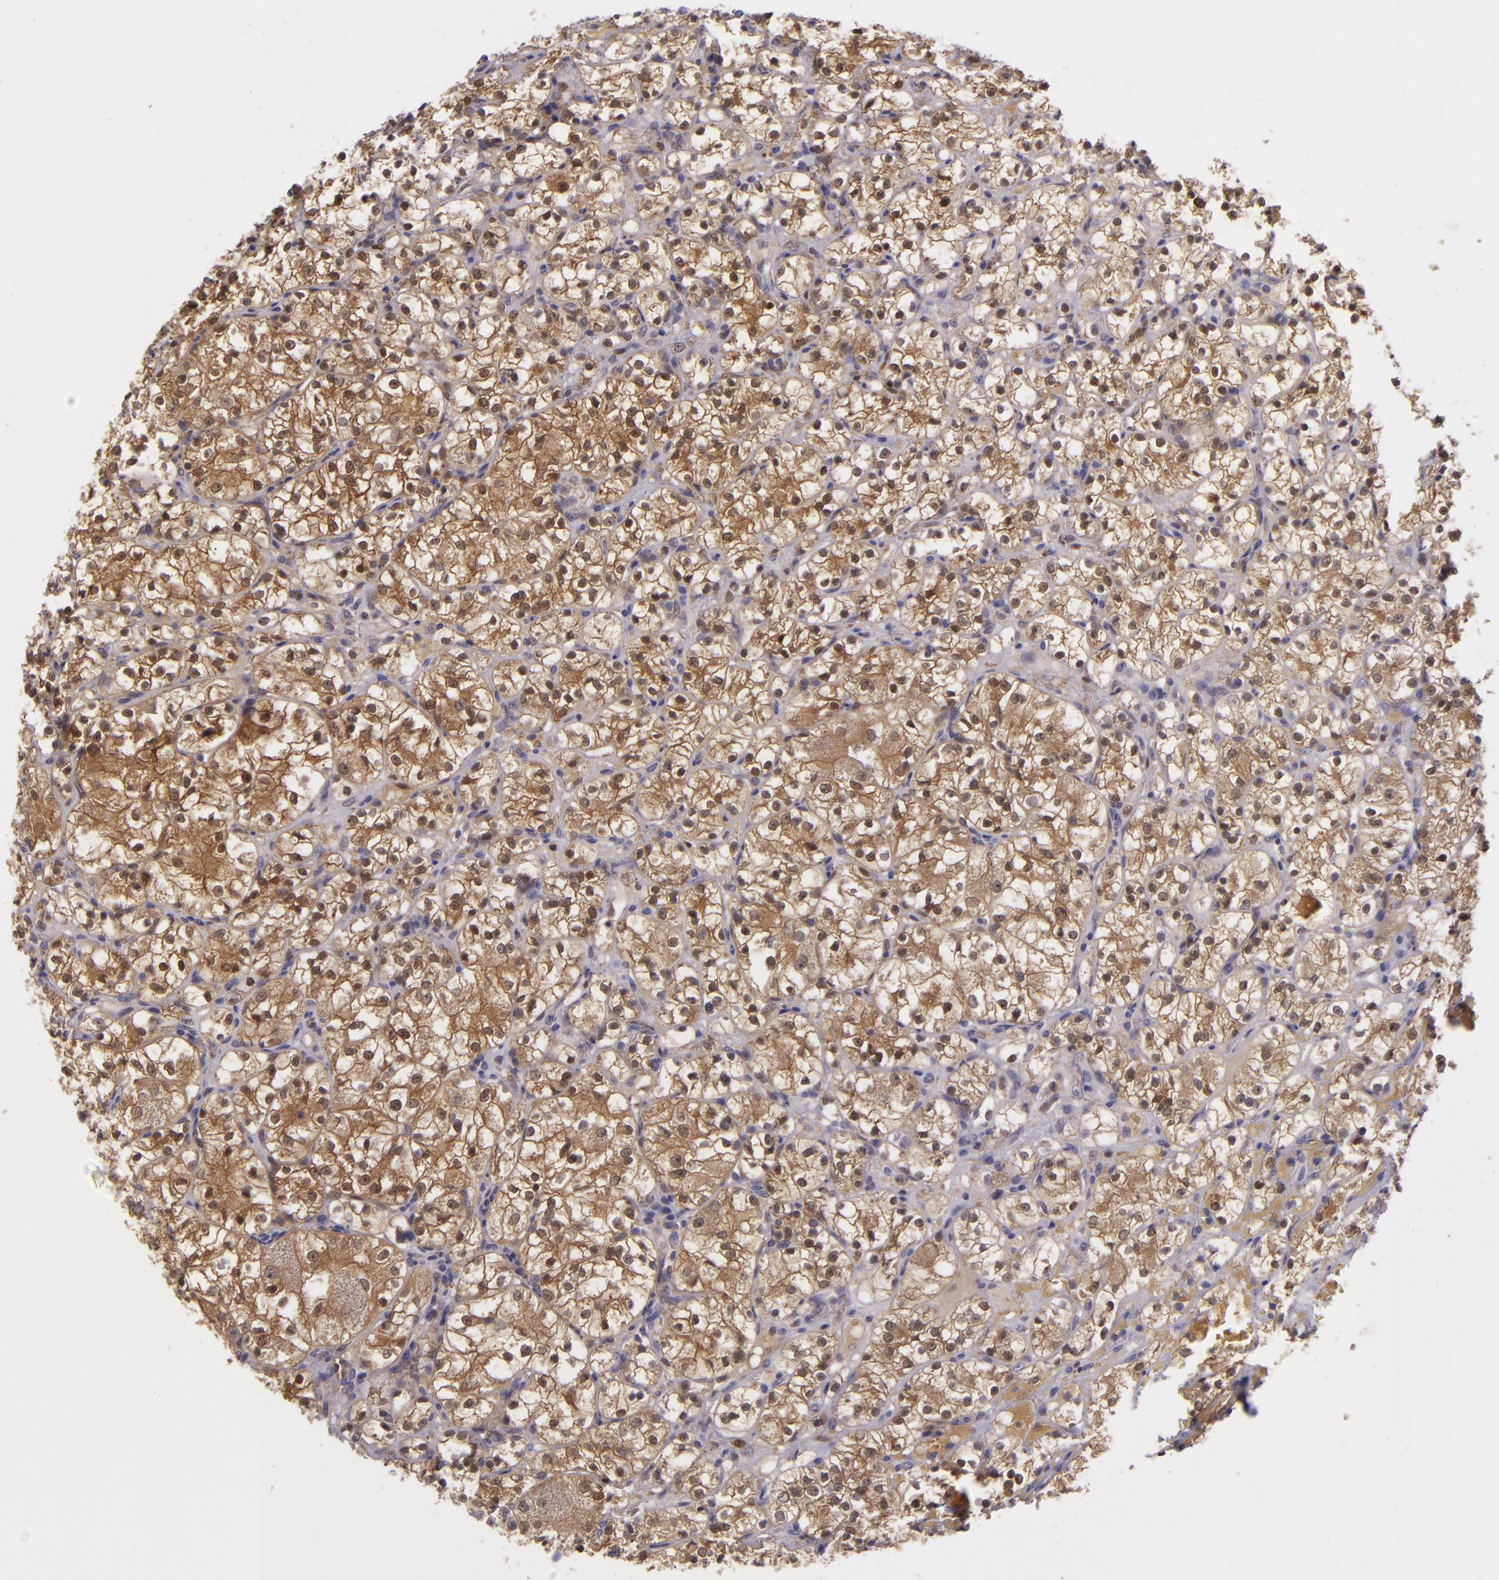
{"staining": {"intensity": "moderate", "quantity": ">75%", "location": "cytoplasmic/membranous"}, "tissue": "renal cancer", "cell_type": "Tumor cells", "image_type": "cancer", "snomed": [{"axis": "morphology", "description": "Adenocarcinoma, NOS"}, {"axis": "topography", "description": "Kidney"}], "caption": "This image exhibits immunohistochemistry (IHC) staining of human renal cancer, with medium moderate cytoplasmic/membranous positivity in approximately >75% of tumor cells.", "gene": "FHIT", "patient": {"sex": "female", "age": 60}}